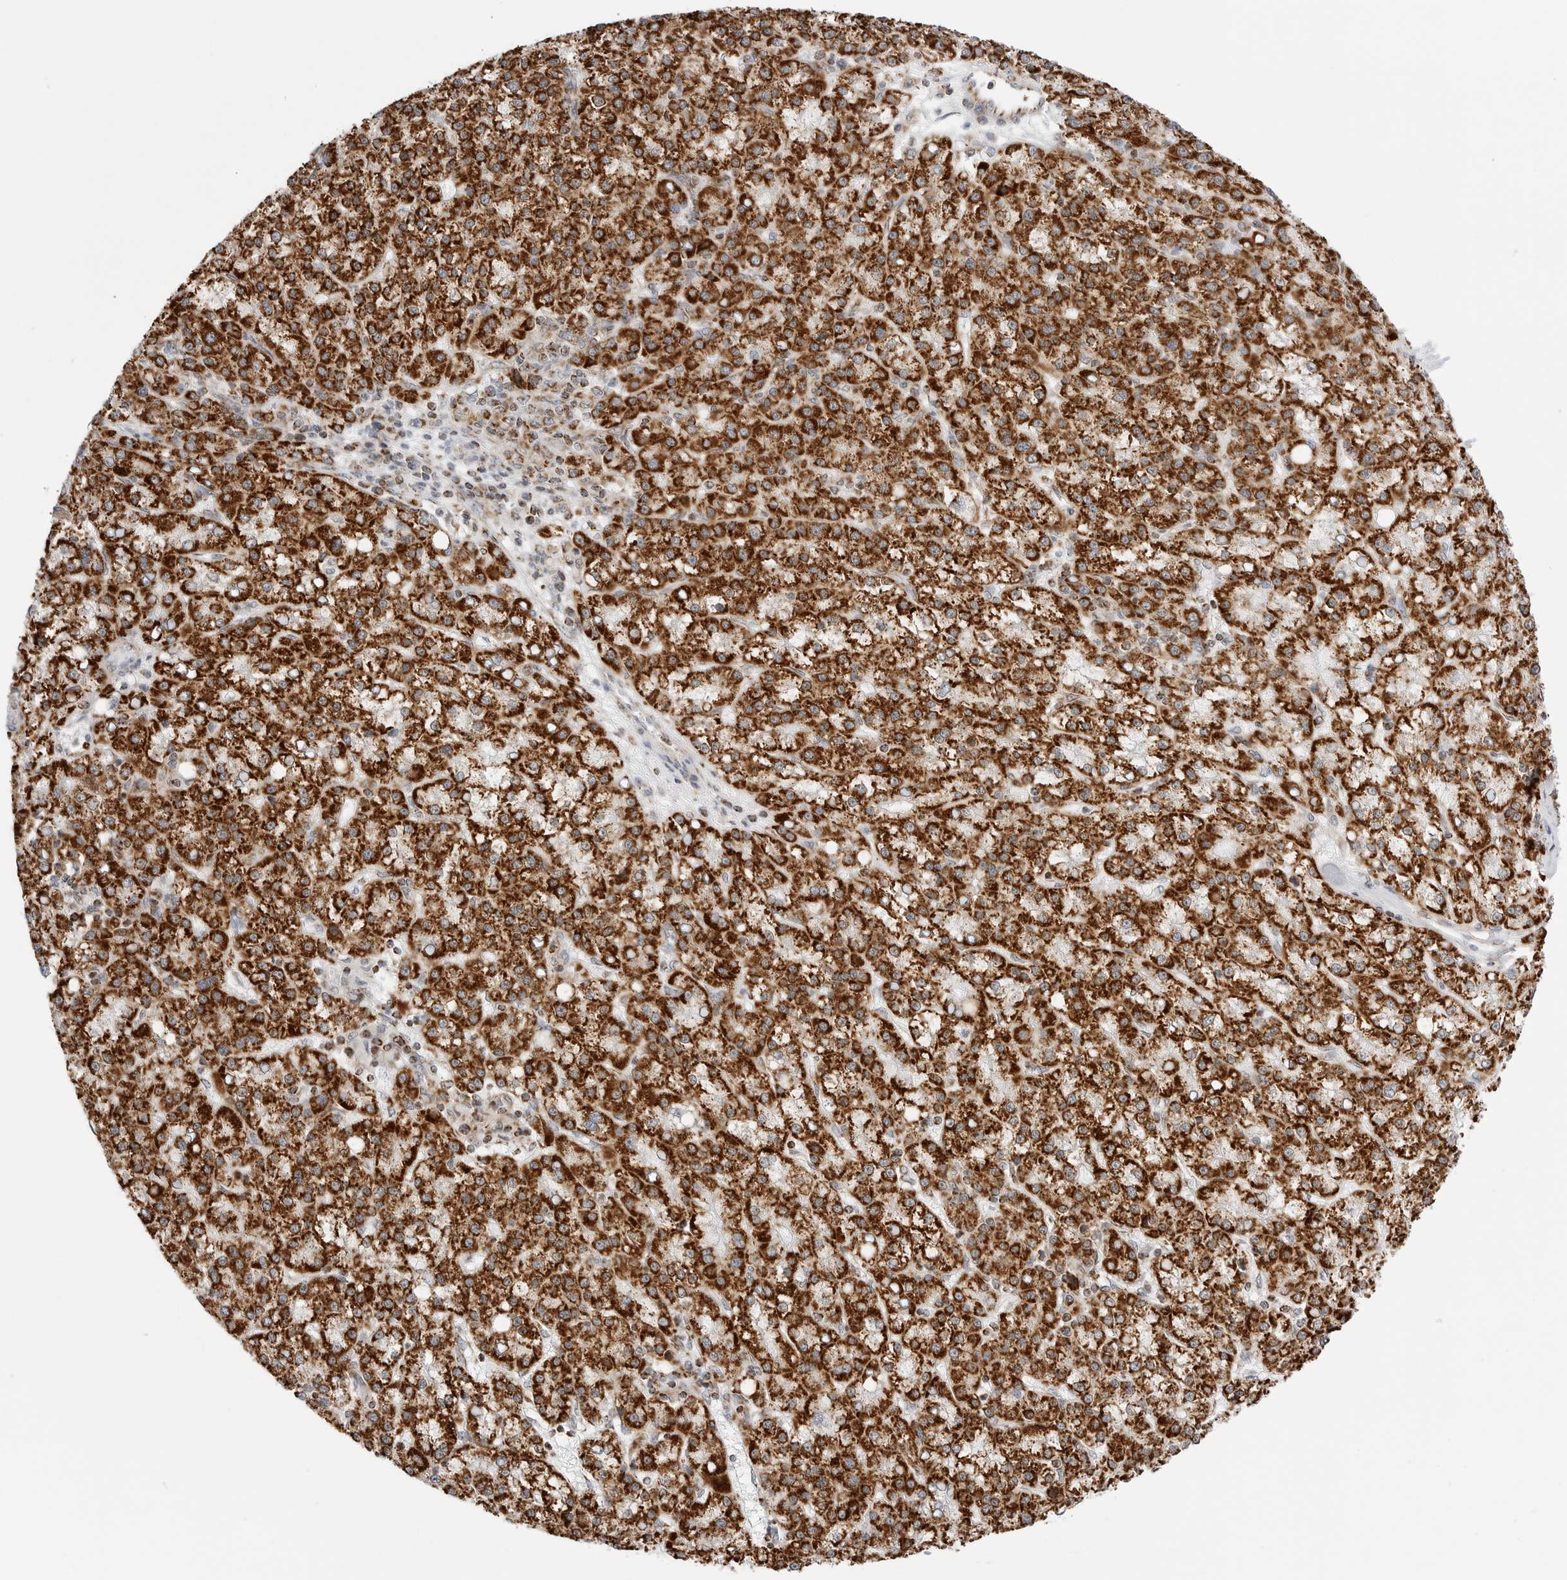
{"staining": {"intensity": "strong", "quantity": ">75%", "location": "cytoplasmic/membranous"}, "tissue": "liver cancer", "cell_type": "Tumor cells", "image_type": "cancer", "snomed": [{"axis": "morphology", "description": "Carcinoma, Hepatocellular, NOS"}, {"axis": "topography", "description": "Liver"}], "caption": "Human hepatocellular carcinoma (liver) stained for a protein (brown) displays strong cytoplasmic/membranous positive positivity in approximately >75% of tumor cells.", "gene": "ATP5IF1", "patient": {"sex": "female", "age": 58}}